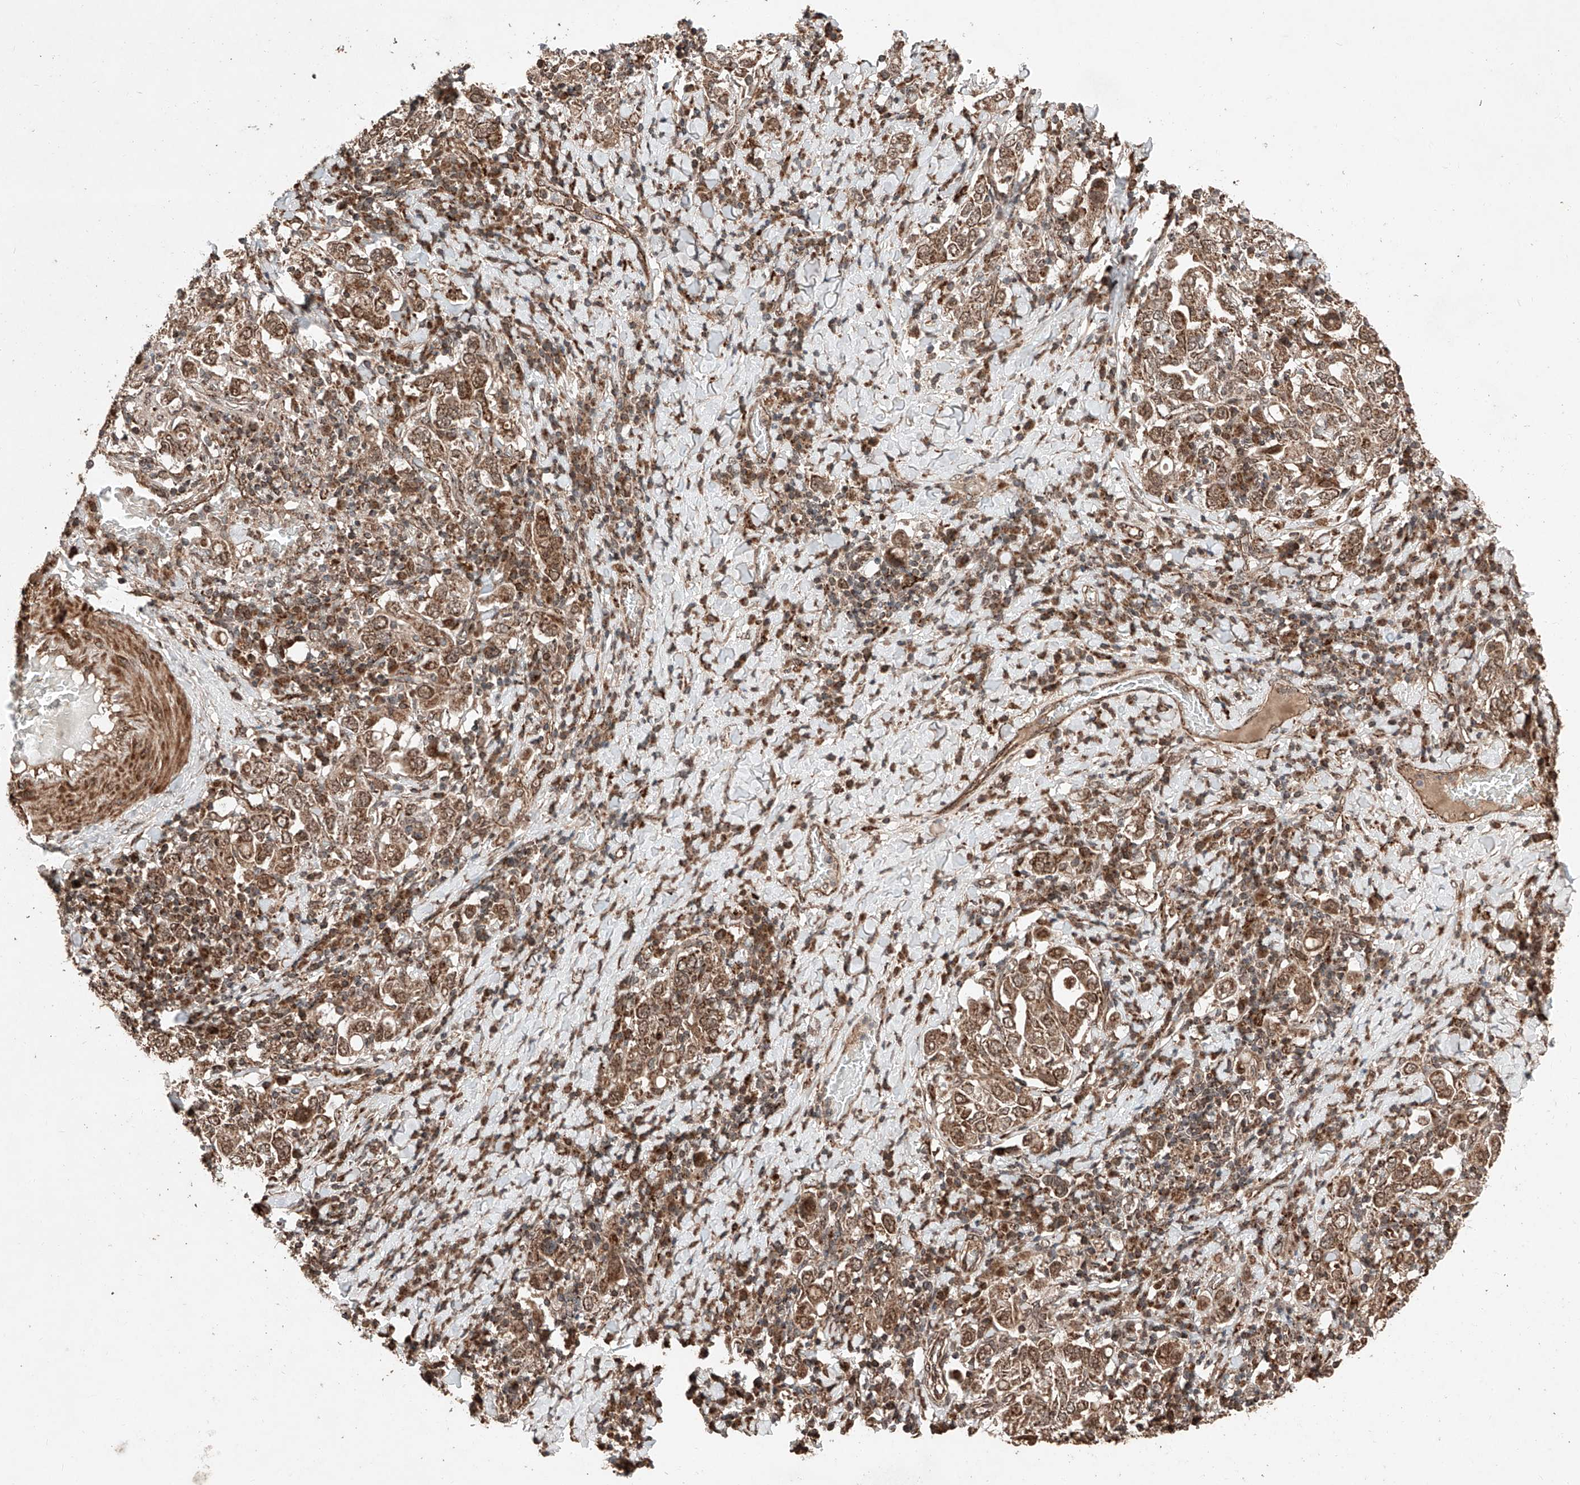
{"staining": {"intensity": "moderate", "quantity": ">75%", "location": "cytoplasmic/membranous,nuclear"}, "tissue": "stomach cancer", "cell_type": "Tumor cells", "image_type": "cancer", "snomed": [{"axis": "morphology", "description": "Adenocarcinoma, NOS"}, {"axis": "topography", "description": "Stomach, upper"}], "caption": "About >75% of tumor cells in human stomach cancer exhibit moderate cytoplasmic/membranous and nuclear protein staining as visualized by brown immunohistochemical staining.", "gene": "ZSCAN29", "patient": {"sex": "male", "age": 62}}